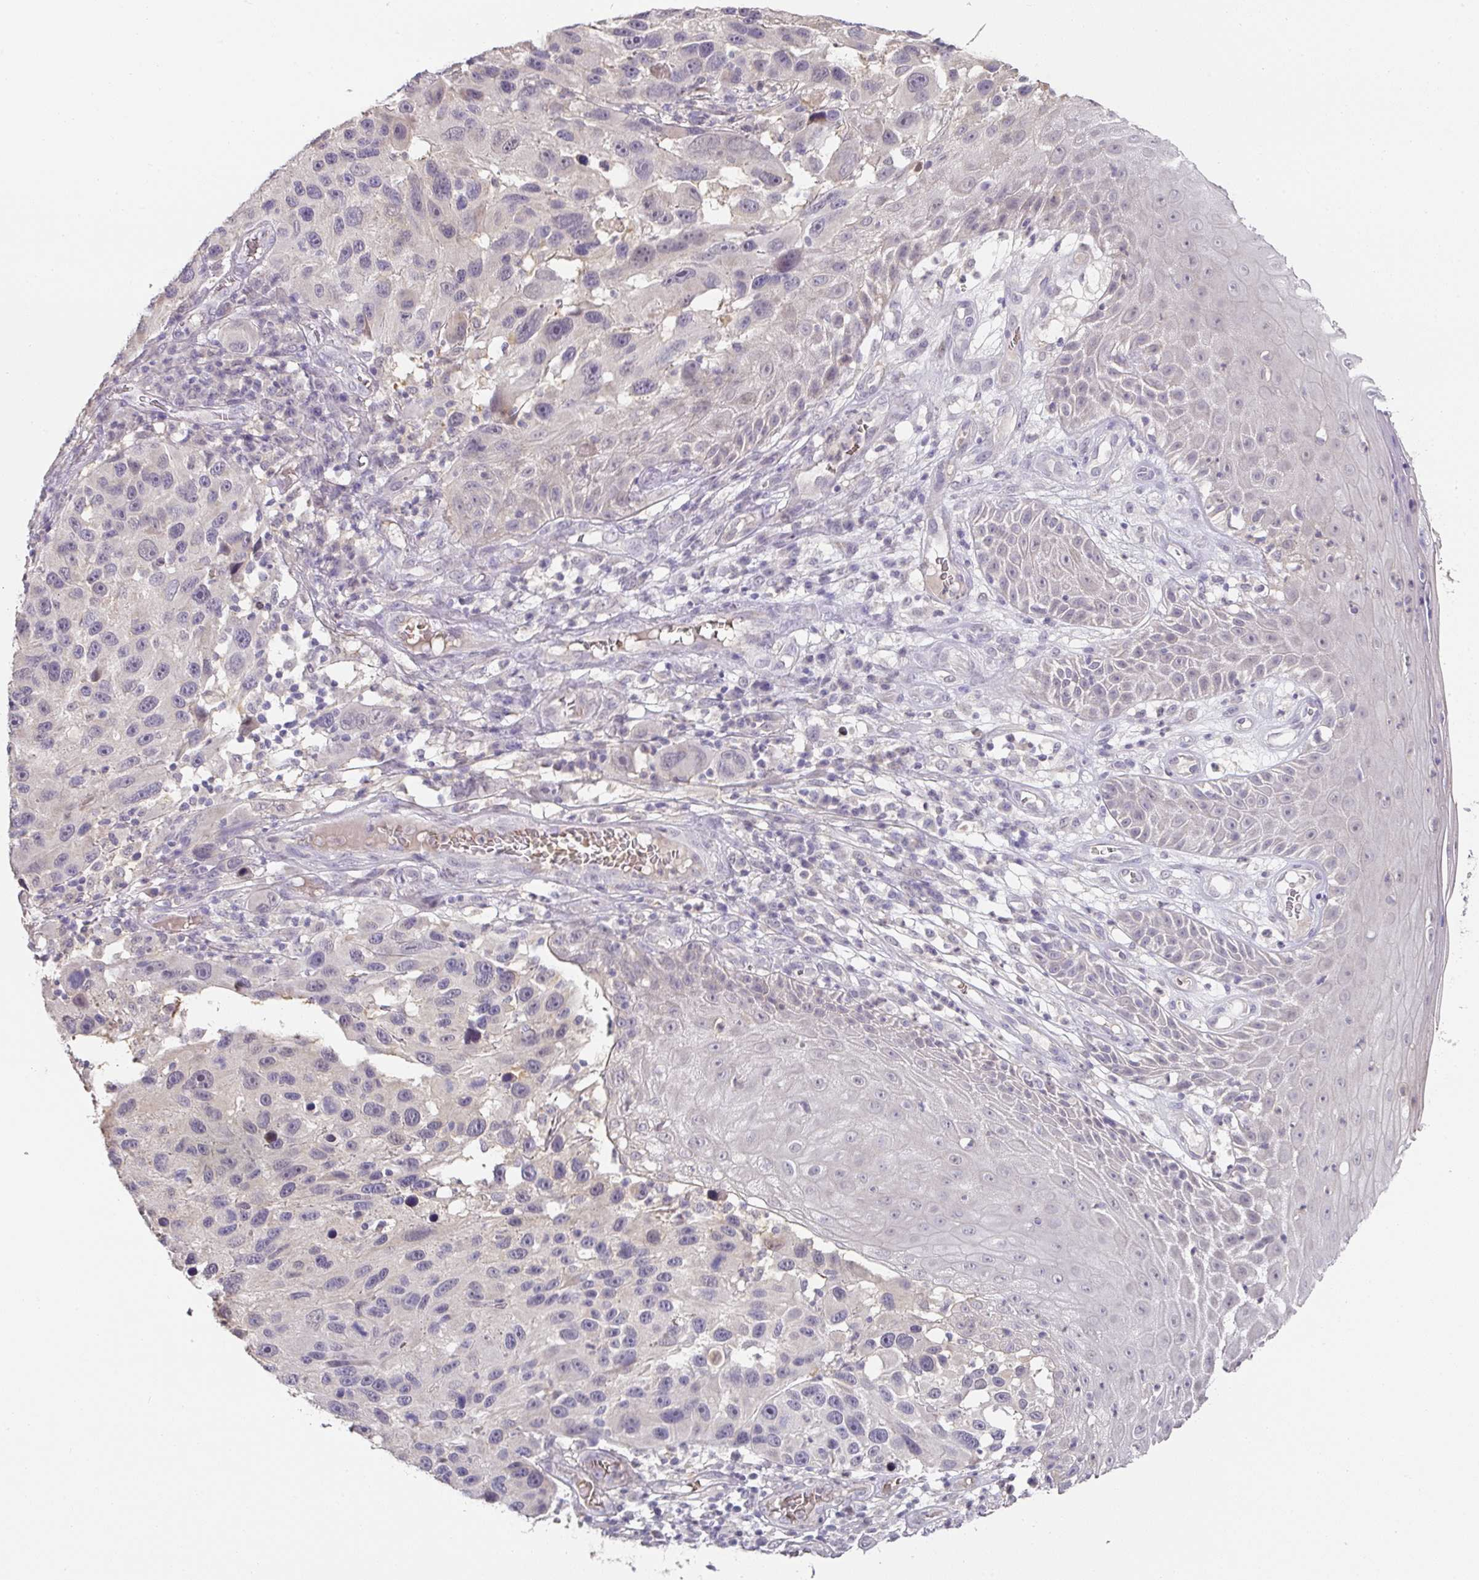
{"staining": {"intensity": "negative", "quantity": "none", "location": "none"}, "tissue": "melanoma", "cell_type": "Tumor cells", "image_type": "cancer", "snomed": [{"axis": "morphology", "description": "Malignant melanoma, NOS"}, {"axis": "topography", "description": "Skin"}], "caption": "A high-resolution micrograph shows IHC staining of malignant melanoma, which reveals no significant expression in tumor cells.", "gene": "FOXN4", "patient": {"sex": "male", "age": 53}}